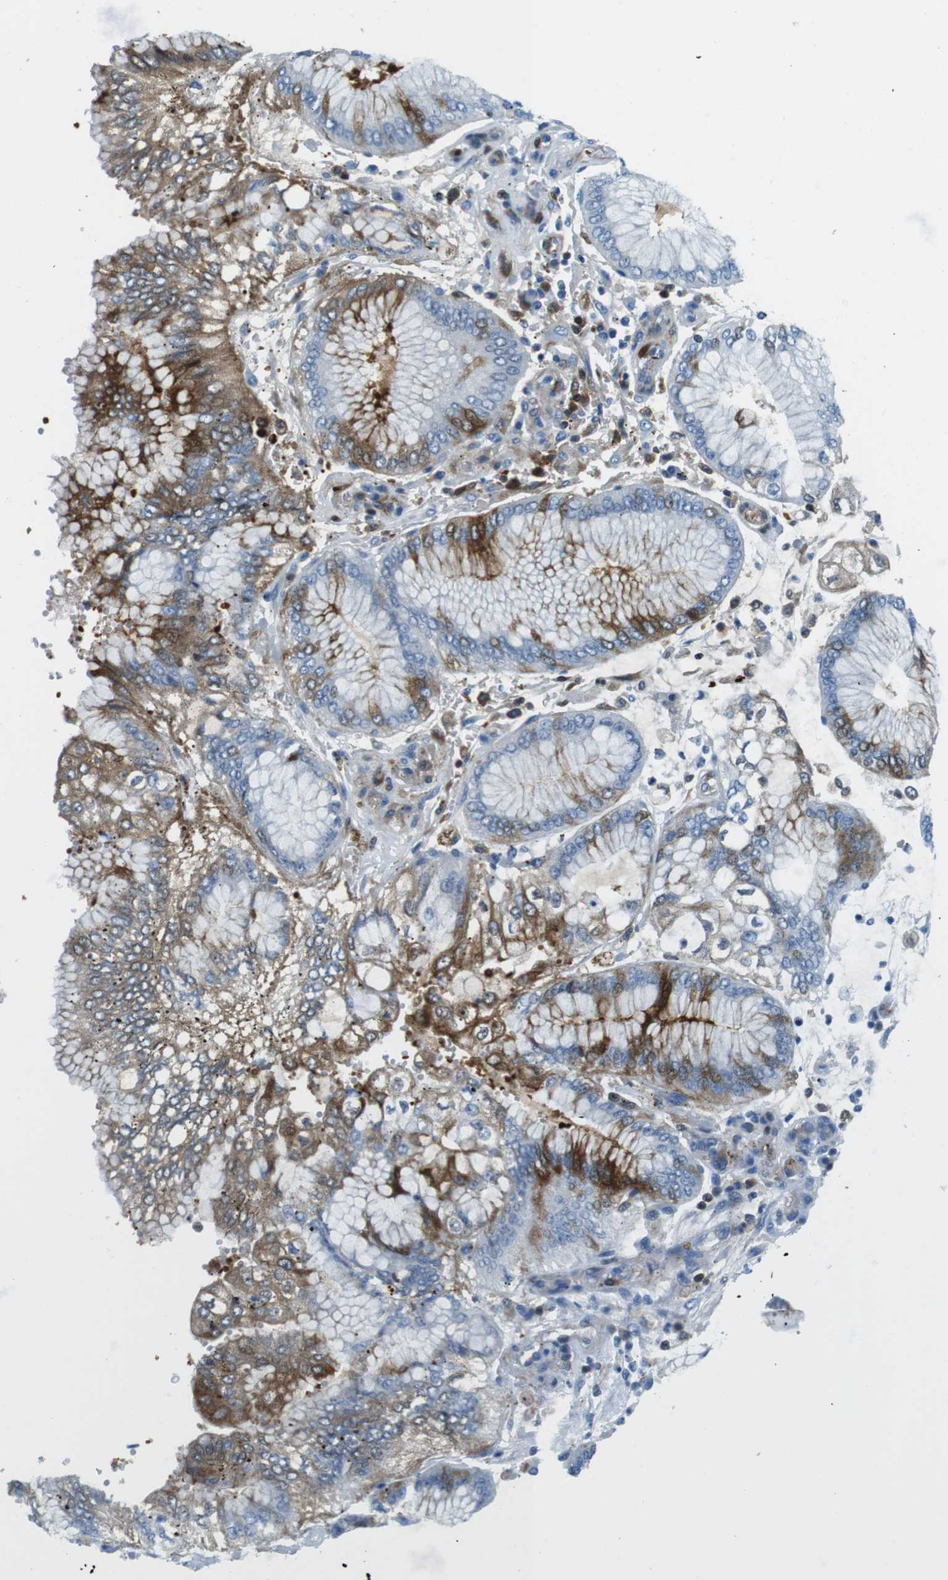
{"staining": {"intensity": "moderate", "quantity": "25%-75%", "location": "cytoplasmic/membranous"}, "tissue": "stomach cancer", "cell_type": "Tumor cells", "image_type": "cancer", "snomed": [{"axis": "morphology", "description": "Adenocarcinoma, NOS"}, {"axis": "topography", "description": "Stomach"}], "caption": "Immunohistochemistry (IHC) staining of stomach cancer, which exhibits medium levels of moderate cytoplasmic/membranous staining in about 25%-75% of tumor cells indicating moderate cytoplasmic/membranous protein staining. The staining was performed using DAB (3,3'-diaminobenzidine) (brown) for protein detection and nuclei were counterstained in hematoxylin (blue).", "gene": "TFAP2C", "patient": {"sex": "male", "age": 76}}